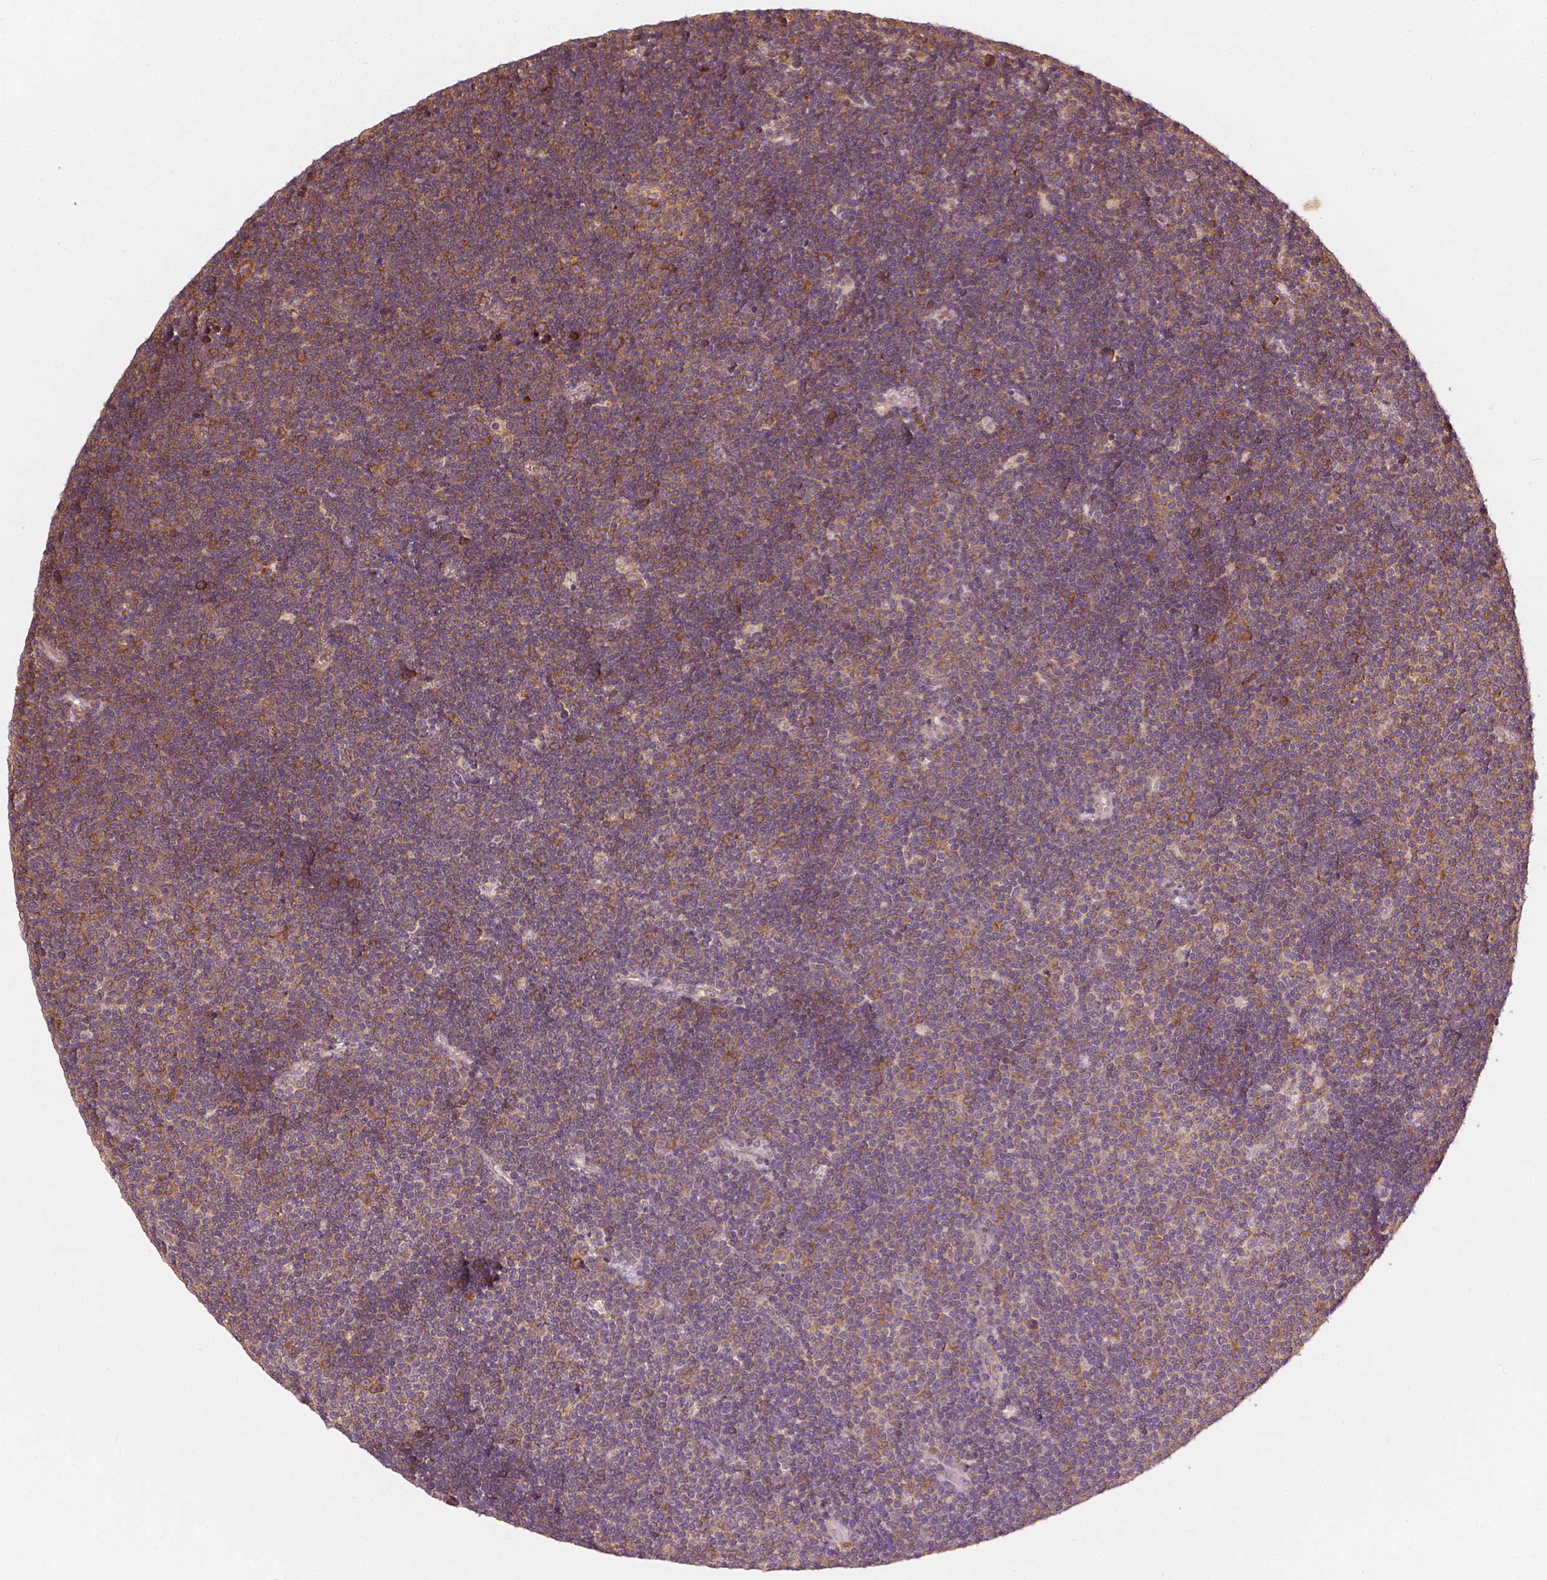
{"staining": {"intensity": "weak", "quantity": "25%-75%", "location": "cytoplasmic/membranous"}, "tissue": "lymphoma", "cell_type": "Tumor cells", "image_type": "cancer", "snomed": [{"axis": "morphology", "description": "Malignant lymphoma, non-Hodgkin's type, Low grade"}, {"axis": "topography", "description": "Brain"}], "caption": "High-magnification brightfield microscopy of lymphoma stained with DAB (3,3'-diaminobenzidine) (brown) and counterstained with hematoxylin (blue). tumor cells exhibit weak cytoplasmic/membranous expression is appreciated in approximately25%-75% of cells.", "gene": "G3BP1", "patient": {"sex": "female", "age": 66}}